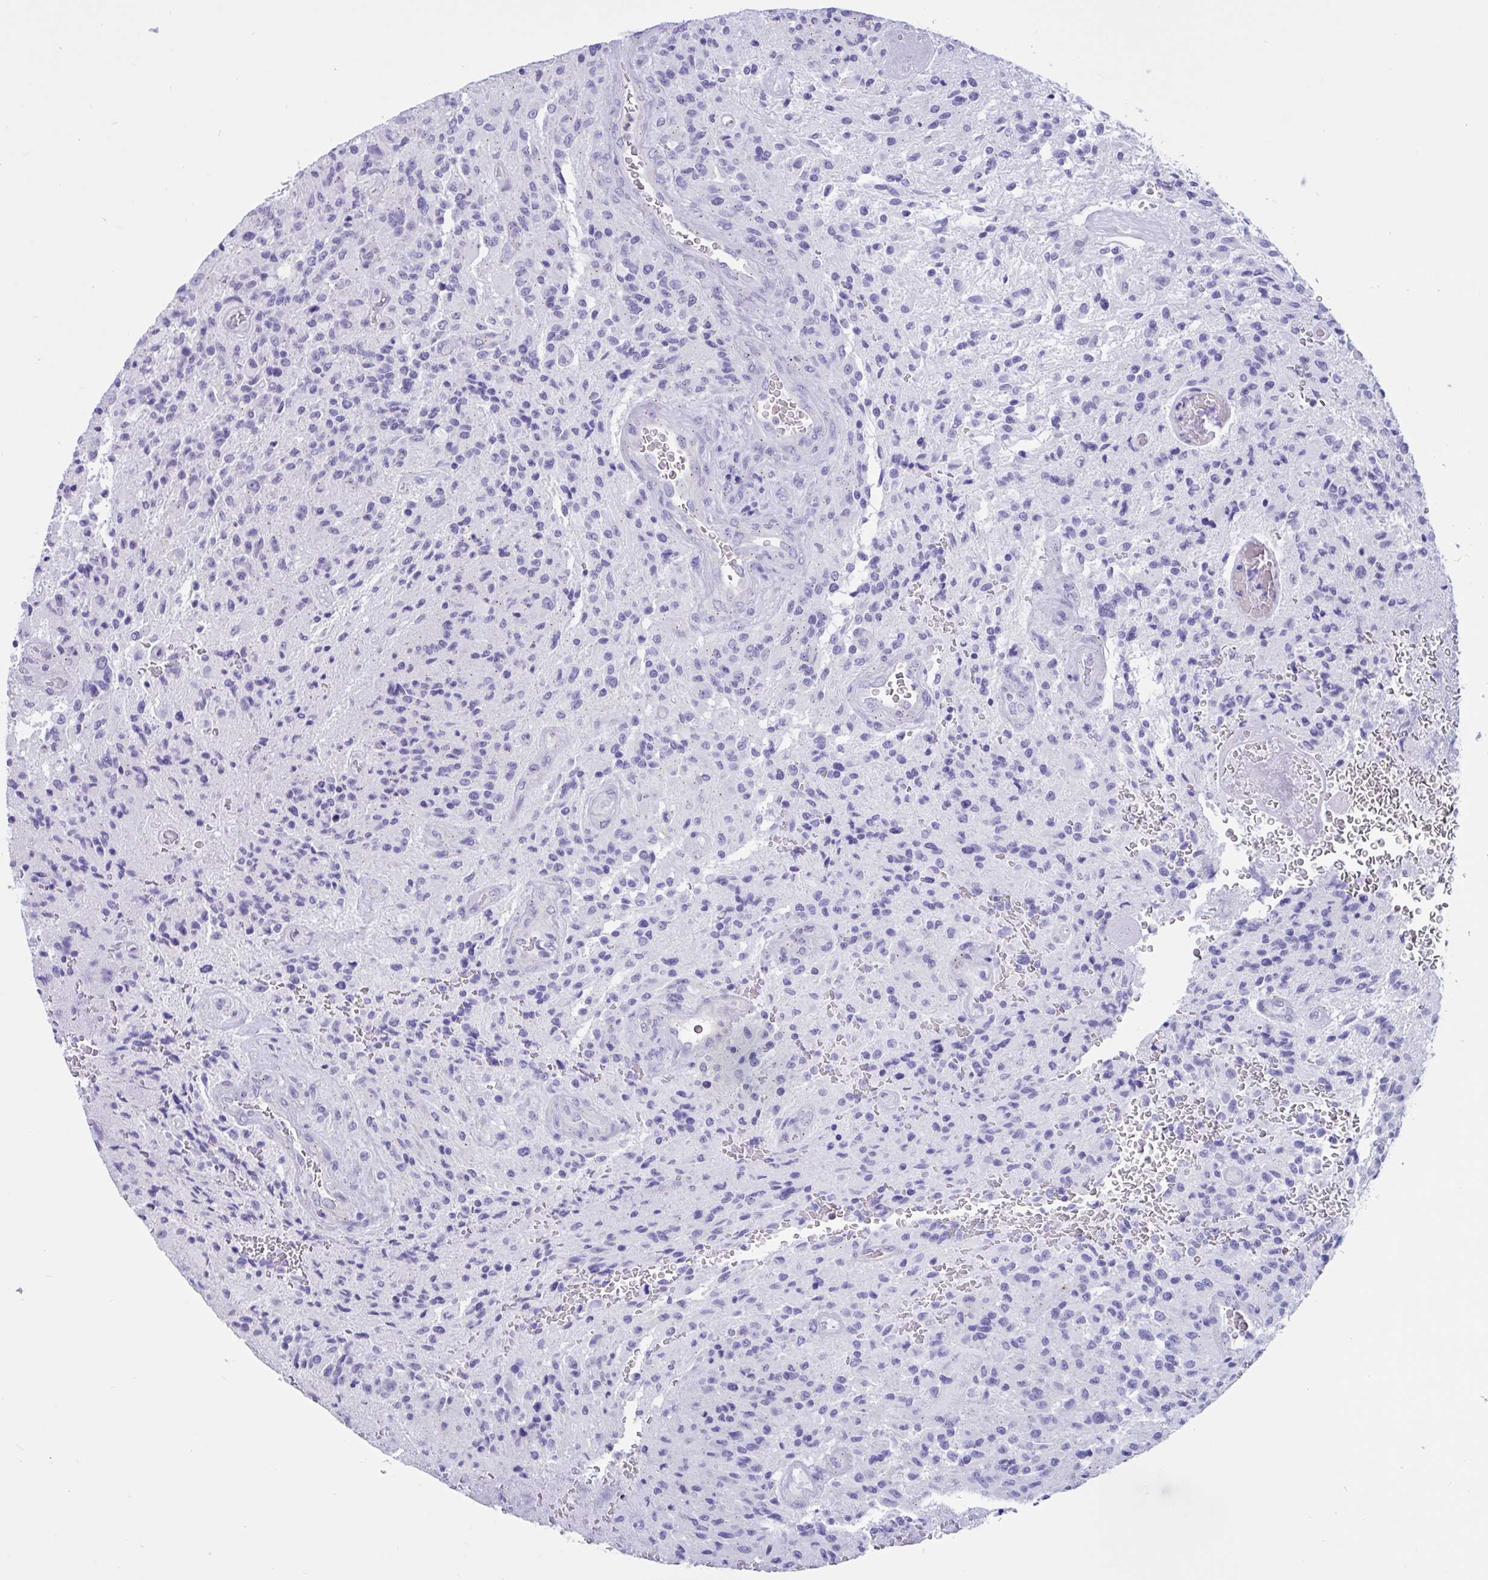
{"staining": {"intensity": "negative", "quantity": "none", "location": "none"}, "tissue": "glioma", "cell_type": "Tumor cells", "image_type": "cancer", "snomed": [{"axis": "morphology", "description": "Normal tissue, NOS"}, {"axis": "morphology", "description": "Glioma, malignant, High grade"}, {"axis": "topography", "description": "Cerebral cortex"}], "caption": "There is no significant positivity in tumor cells of malignant glioma (high-grade). Brightfield microscopy of immunohistochemistry stained with DAB (3,3'-diaminobenzidine) (brown) and hematoxylin (blue), captured at high magnification.", "gene": "RNASE3", "patient": {"sex": "male", "age": 56}}